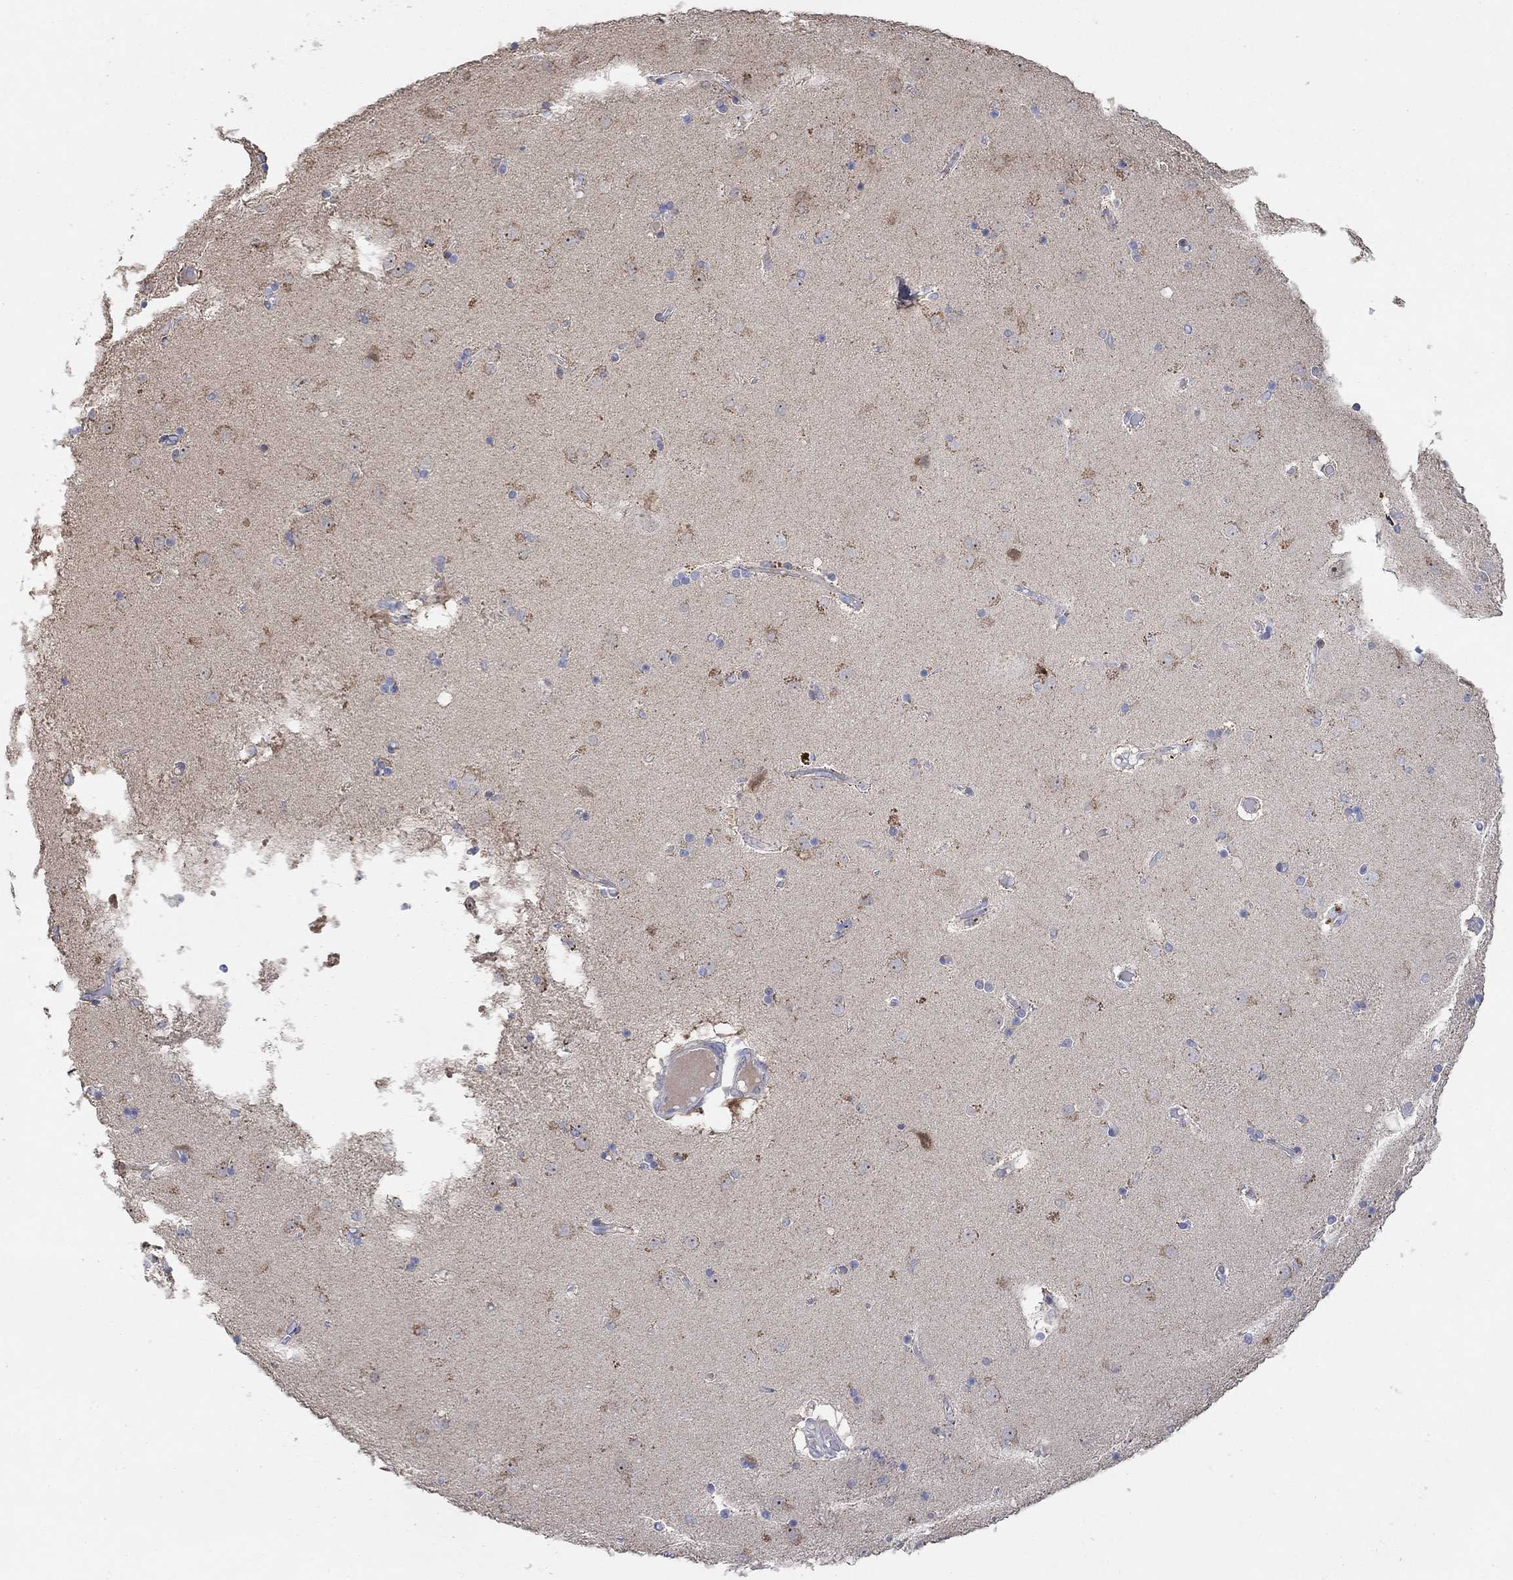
{"staining": {"intensity": "negative", "quantity": "none", "location": "none"}, "tissue": "caudate", "cell_type": "Glial cells", "image_type": "normal", "snomed": [{"axis": "morphology", "description": "Normal tissue, NOS"}, {"axis": "topography", "description": "Lateral ventricle wall"}], "caption": "Immunohistochemical staining of normal caudate exhibits no significant positivity in glial cells. (Brightfield microscopy of DAB IHC at high magnification).", "gene": "CNTF", "patient": {"sex": "male", "age": 54}}